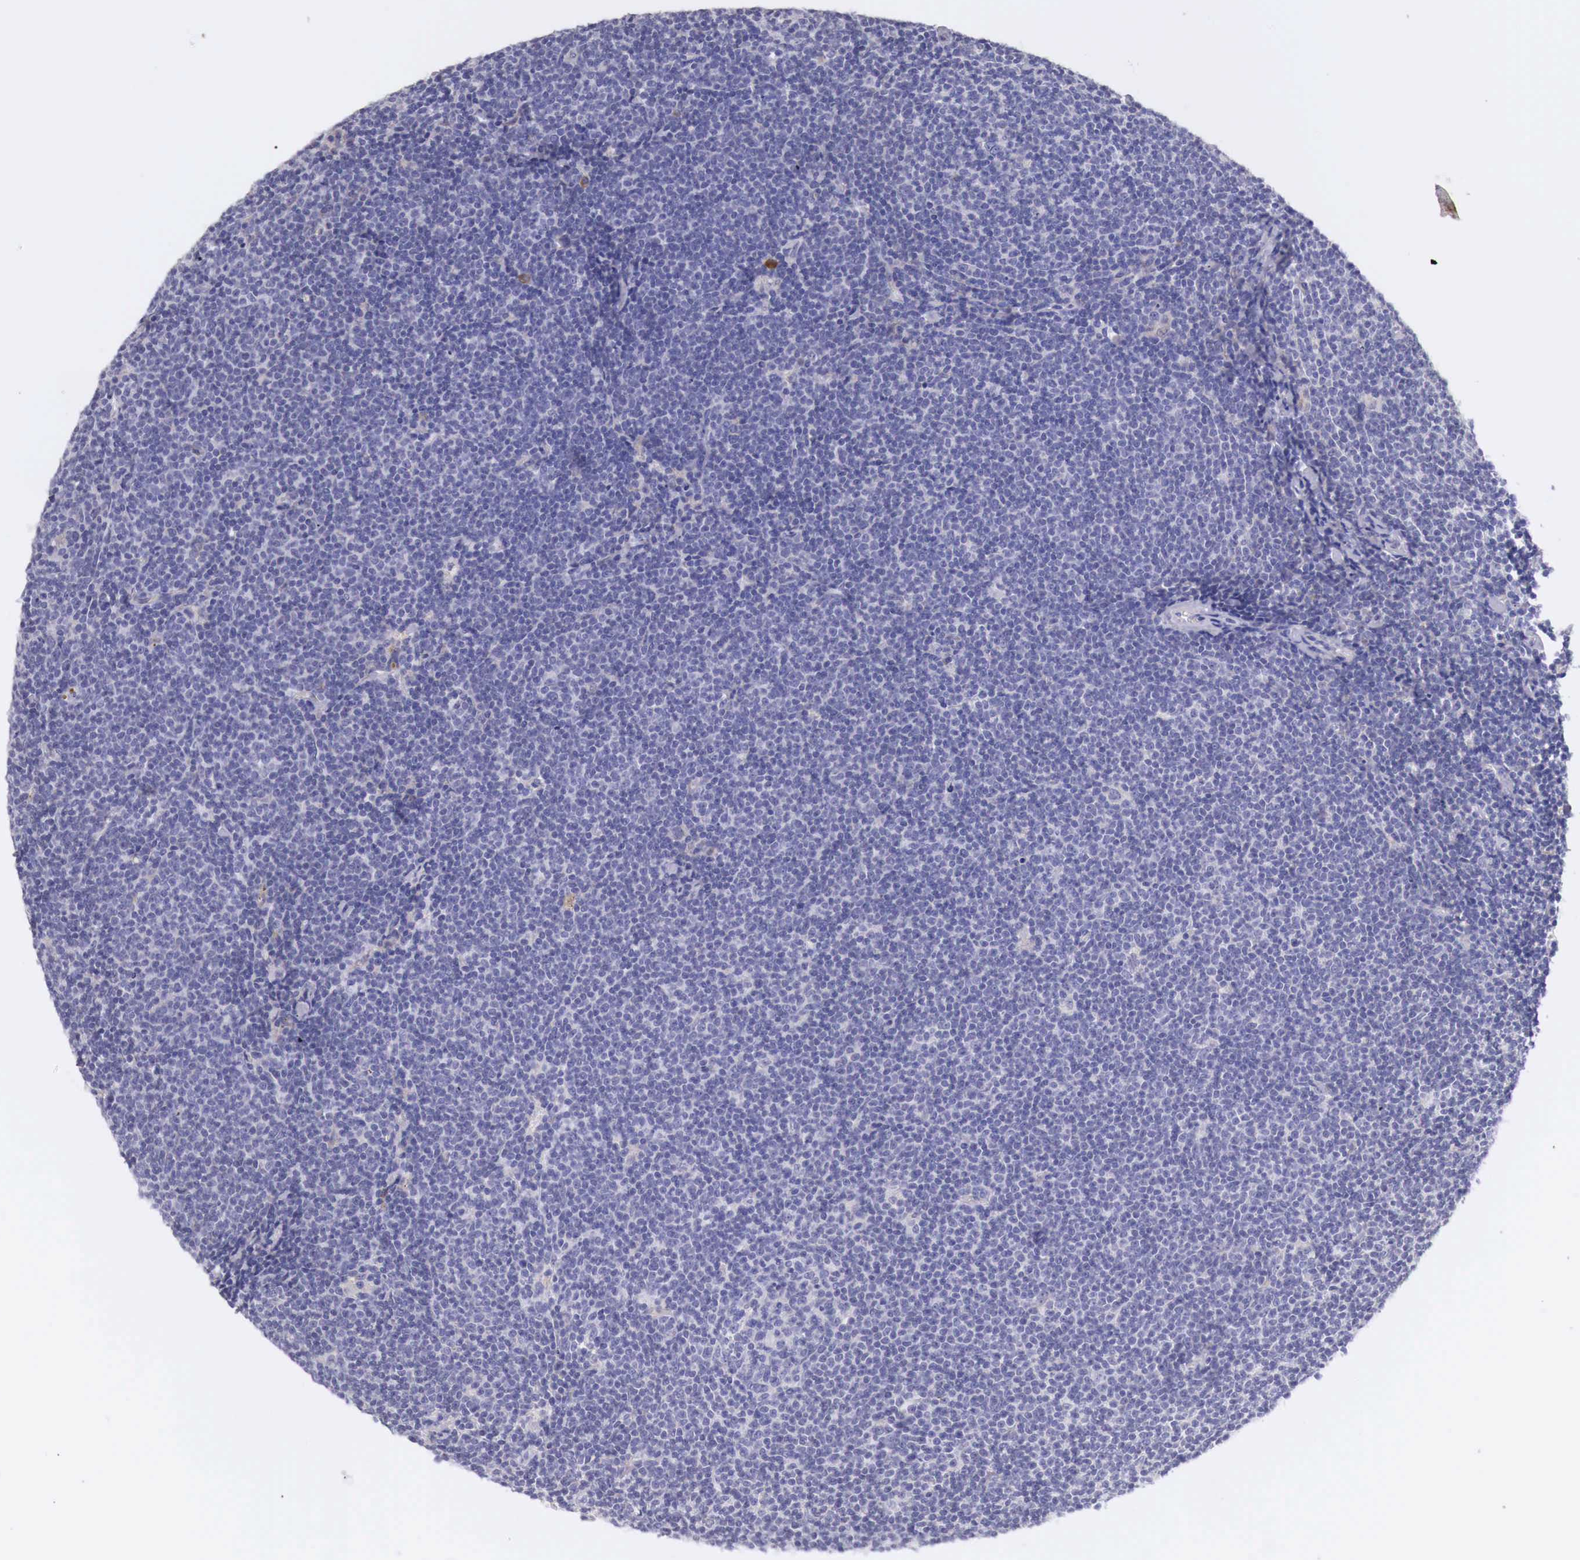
{"staining": {"intensity": "negative", "quantity": "none", "location": "none"}, "tissue": "lymphoma", "cell_type": "Tumor cells", "image_type": "cancer", "snomed": [{"axis": "morphology", "description": "Malignant lymphoma, non-Hodgkin's type, Low grade"}, {"axis": "topography", "description": "Lymph node"}], "caption": "IHC of human lymphoma shows no positivity in tumor cells.", "gene": "NREP", "patient": {"sex": "male", "age": 65}}